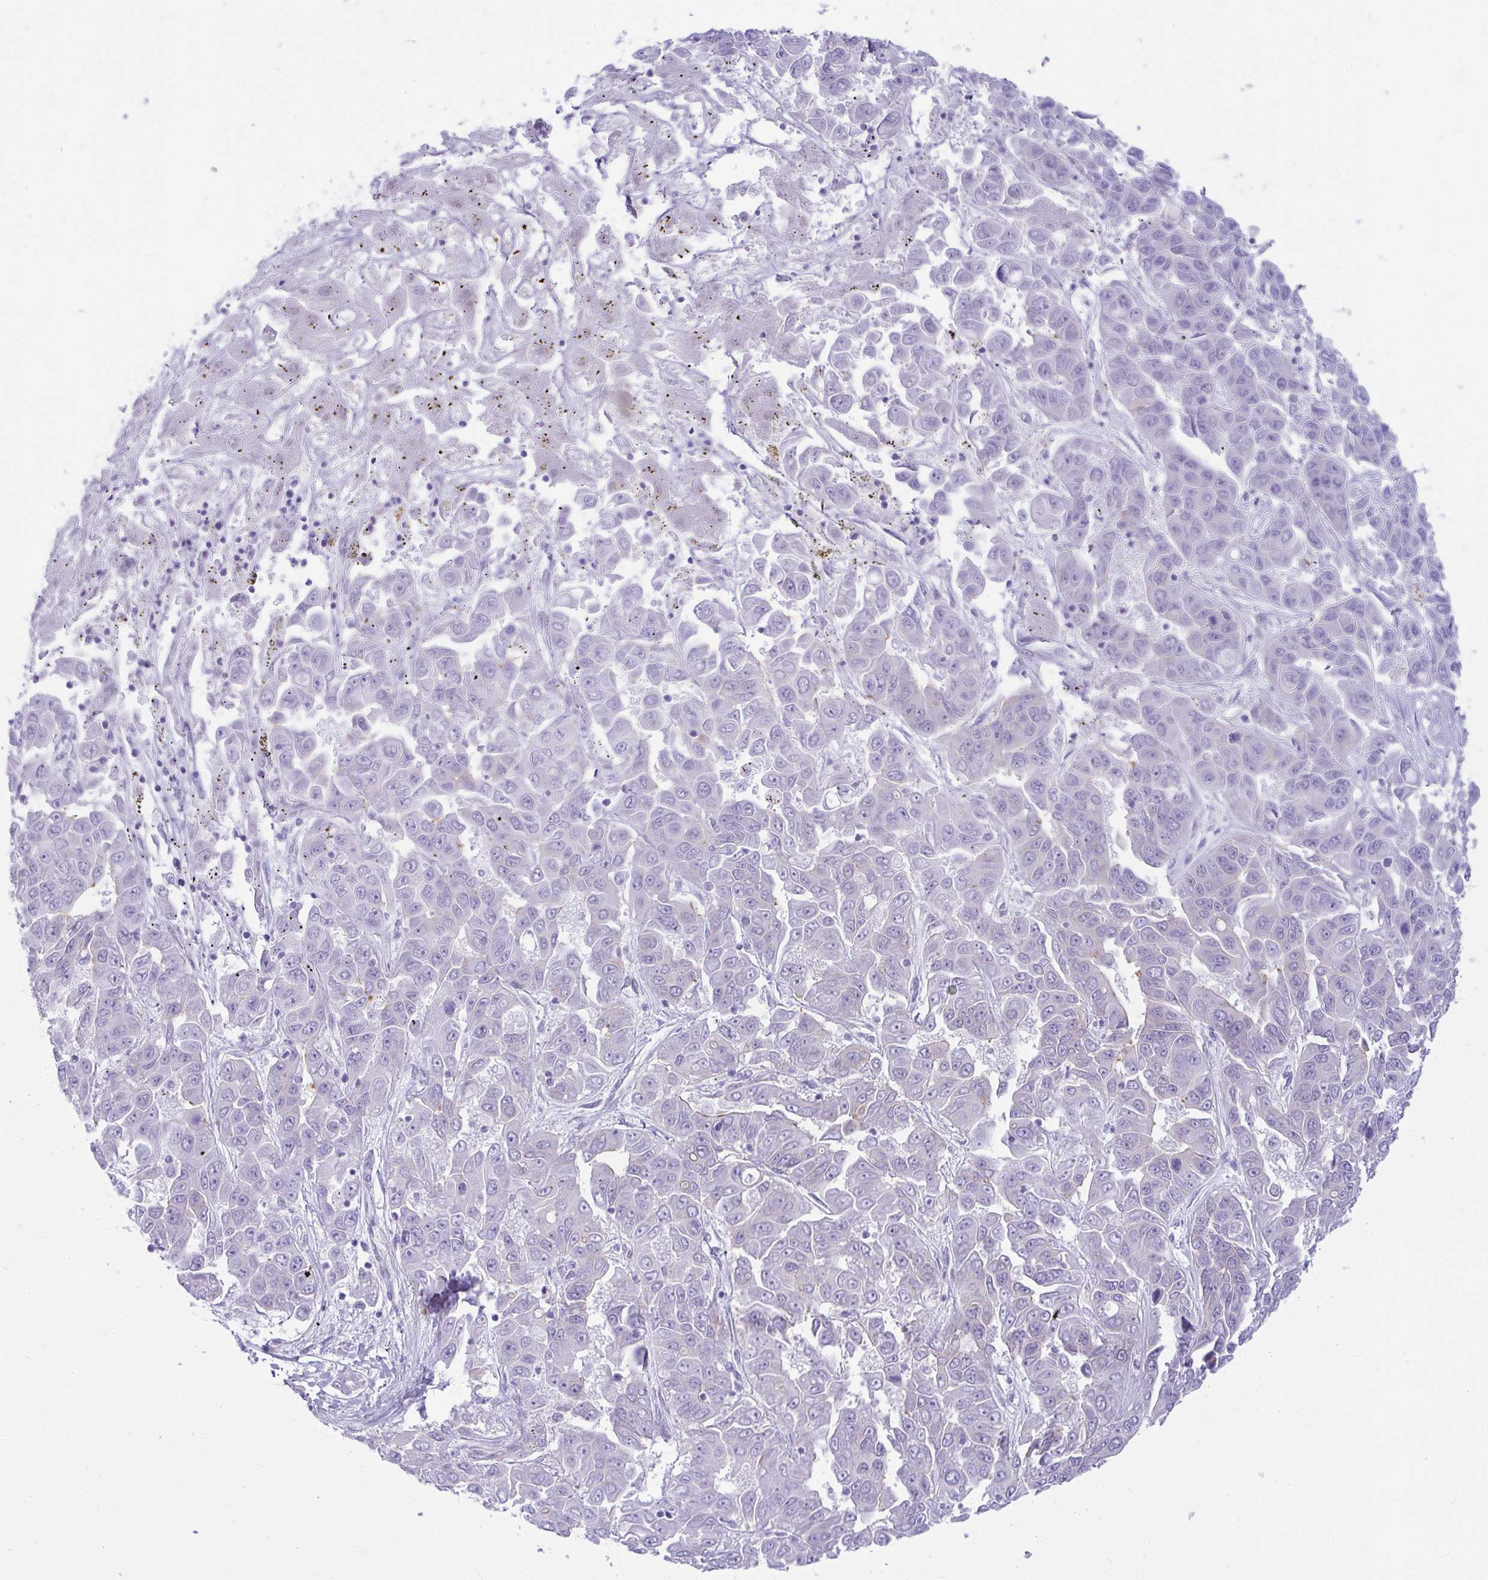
{"staining": {"intensity": "negative", "quantity": "none", "location": "none"}, "tissue": "liver cancer", "cell_type": "Tumor cells", "image_type": "cancer", "snomed": [{"axis": "morphology", "description": "Cholangiocarcinoma"}, {"axis": "topography", "description": "Liver"}], "caption": "The immunohistochemistry micrograph has no significant staining in tumor cells of liver cancer tissue.", "gene": "RASL10A", "patient": {"sex": "female", "age": 52}}